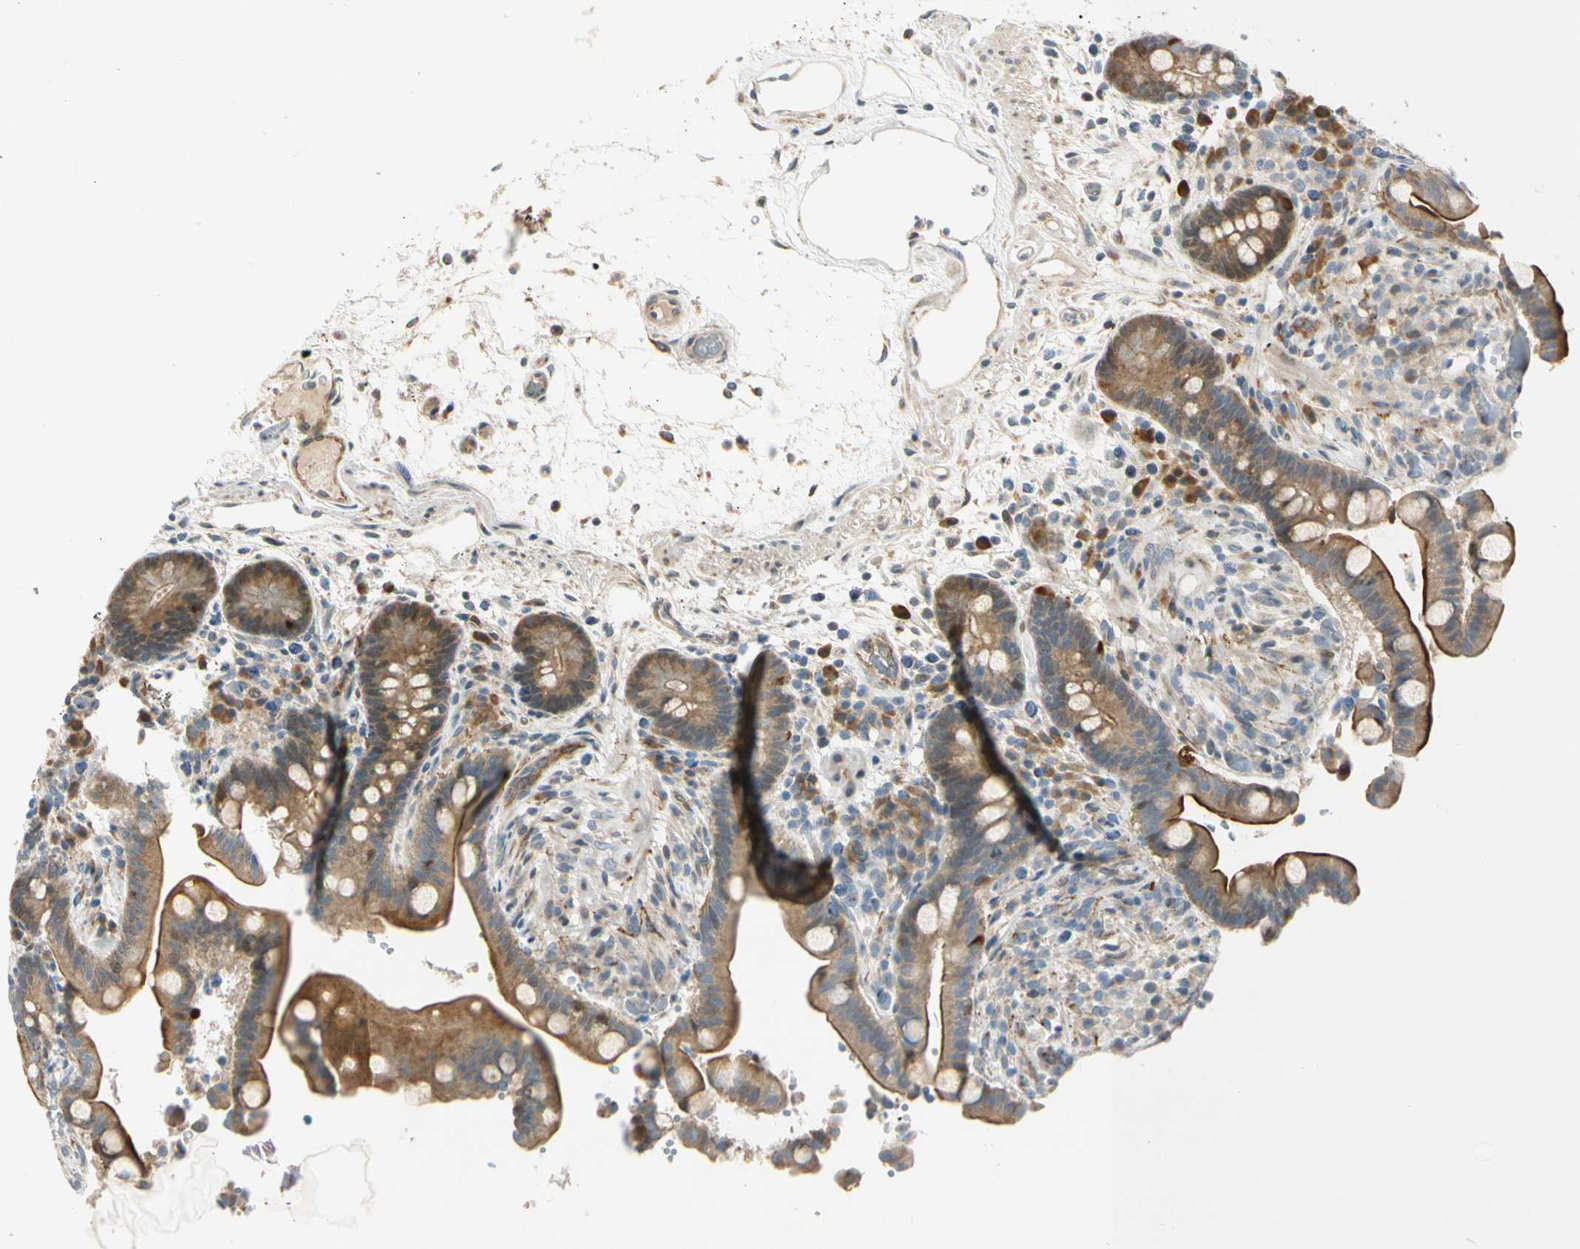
{"staining": {"intensity": "moderate", "quantity": ">75%", "location": "cytoplasmic/membranous"}, "tissue": "colon", "cell_type": "Endothelial cells", "image_type": "normal", "snomed": [{"axis": "morphology", "description": "Normal tissue, NOS"}, {"axis": "topography", "description": "Colon"}], "caption": "The photomicrograph displays staining of unremarkable colon, revealing moderate cytoplasmic/membranous protein positivity (brown color) within endothelial cells. (Brightfield microscopy of DAB IHC at high magnification).", "gene": "NPDC1", "patient": {"sex": "male", "age": 73}}